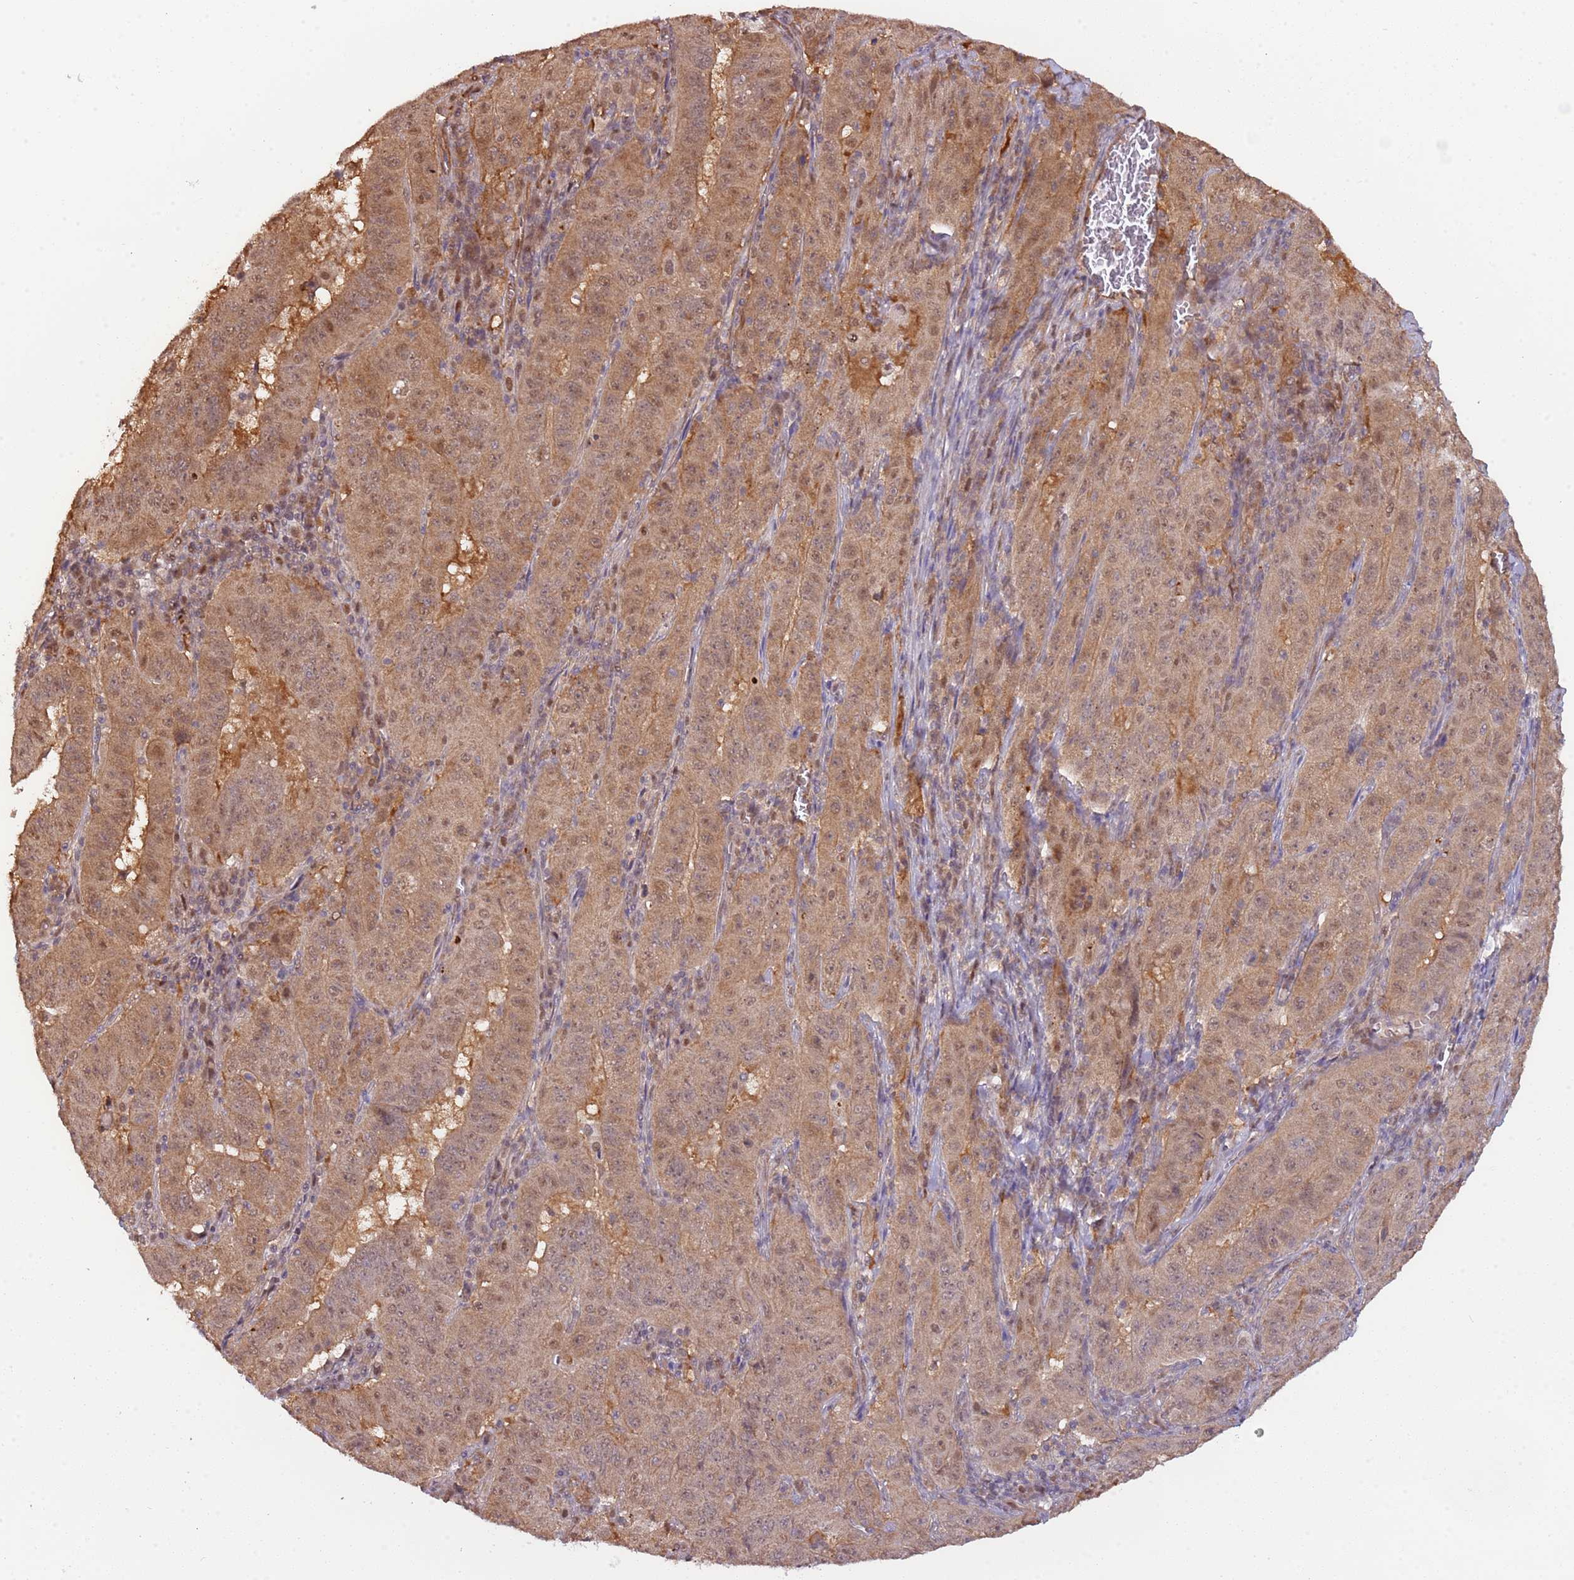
{"staining": {"intensity": "moderate", "quantity": ">75%", "location": "cytoplasmic/membranous,nuclear"}, "tissue": "pancreatic cancer", "cell_type": "Tumor cells", "image_type": "cancer", "snomed": [{"axis": "morphology", "description": "Adenocarcinoma, NOS"}, {"axis": "topography", "description": "Pancreas"}], "caption": "Protein expression analysis of human pancreatic cancer reveals moderate cytoplasmic/membranous and nuclear staining in about >75% of tumor cells.", "gene": "PLSCR5", "patient": {"sex": "male", "age": 63}}